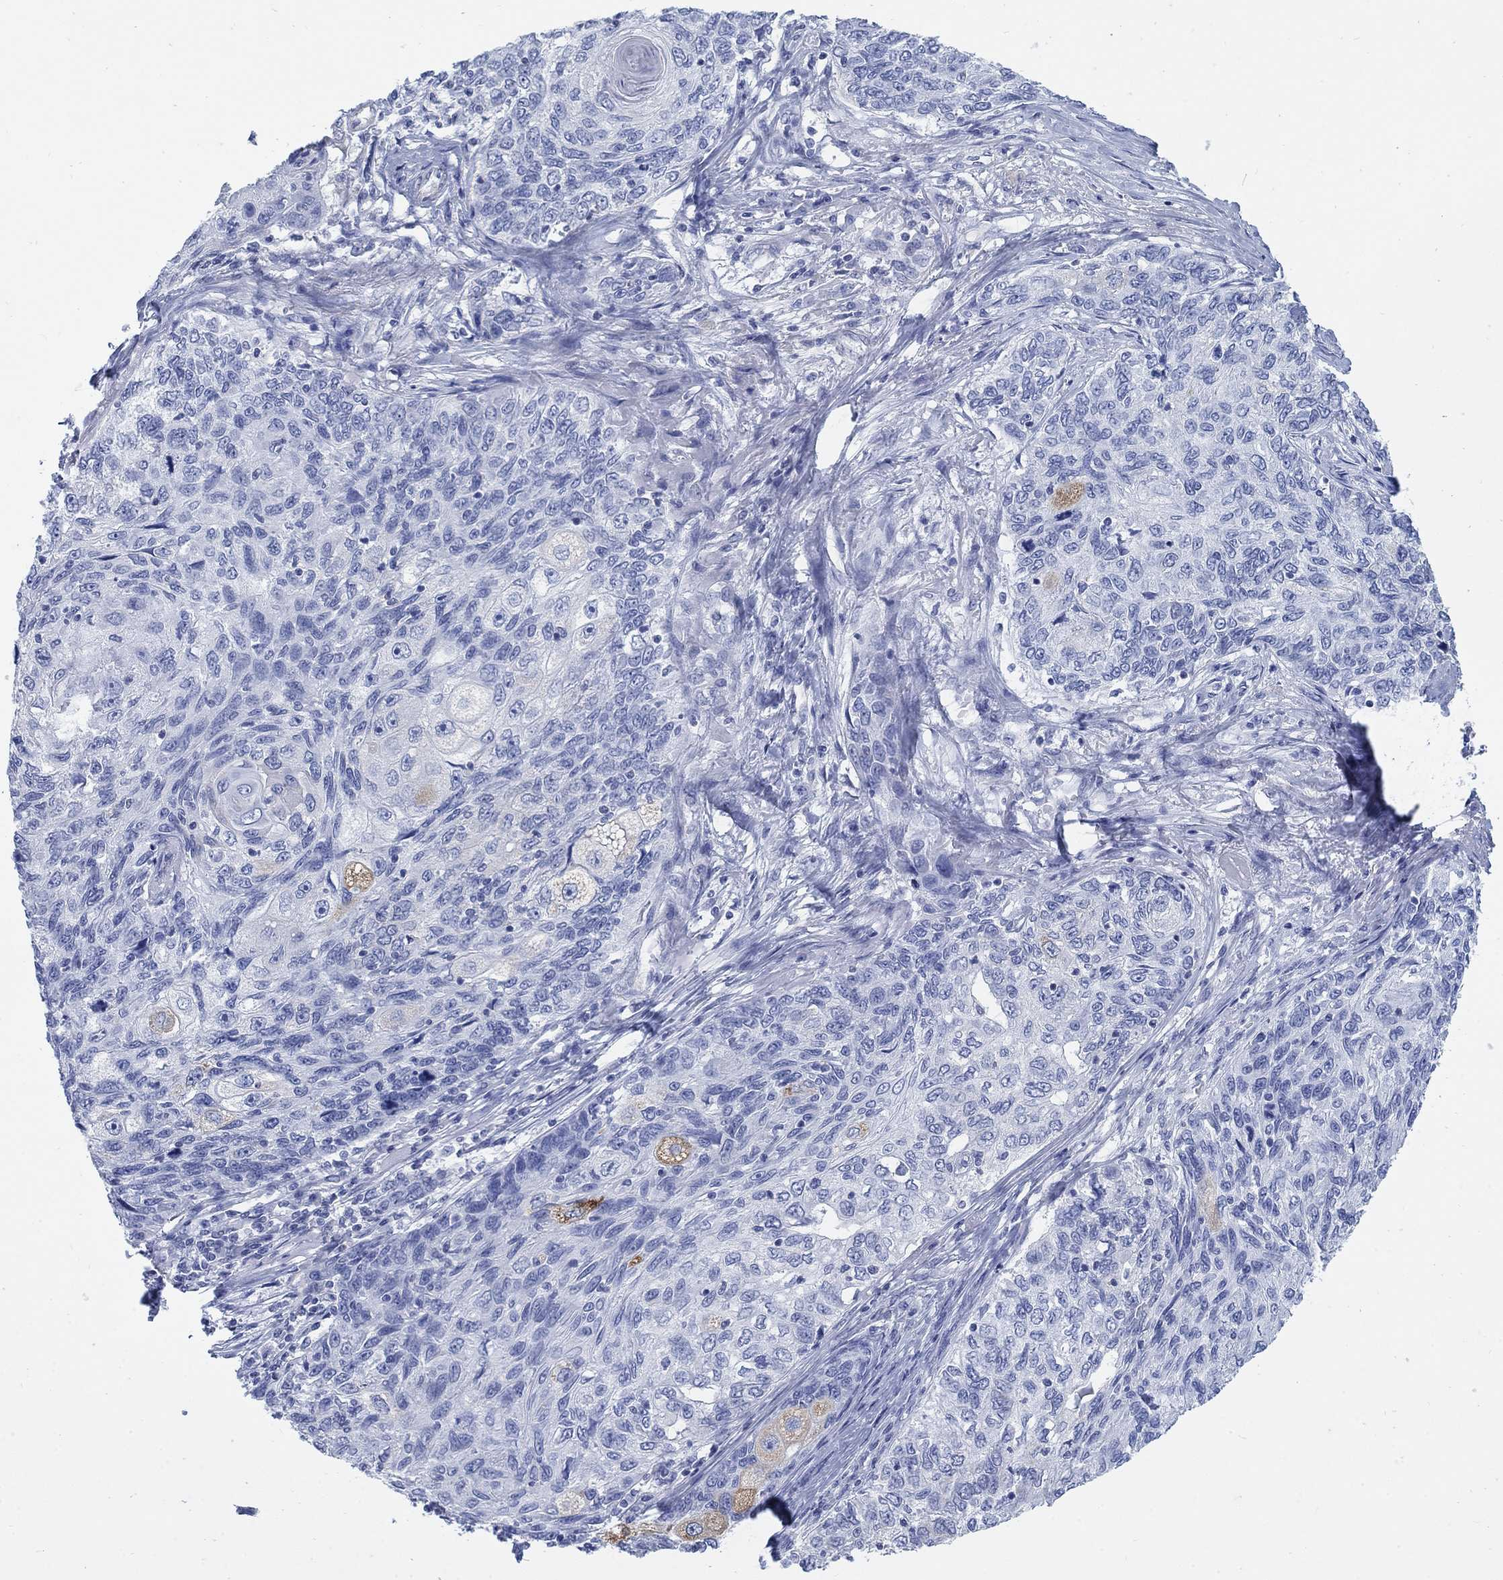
{"staining": {"intensity": "negative", "quantity": "none", "location": "none"}, "tissue": "skin cancer", "cell_type": "Tumor cells", "image_type": "cancer", "snomed": [{"axis": "morphology", "description": "Squamous cell carcinoma, NOS"}, {"axis": "topography", "description": "Skin"}], "caption": "A histopathology image of human skin cancer (squamous cell carcinoma) is negative for staining in tumor cells.", "gene": "SCCPDH", "patient": {"sex": "male", "age": 92}}